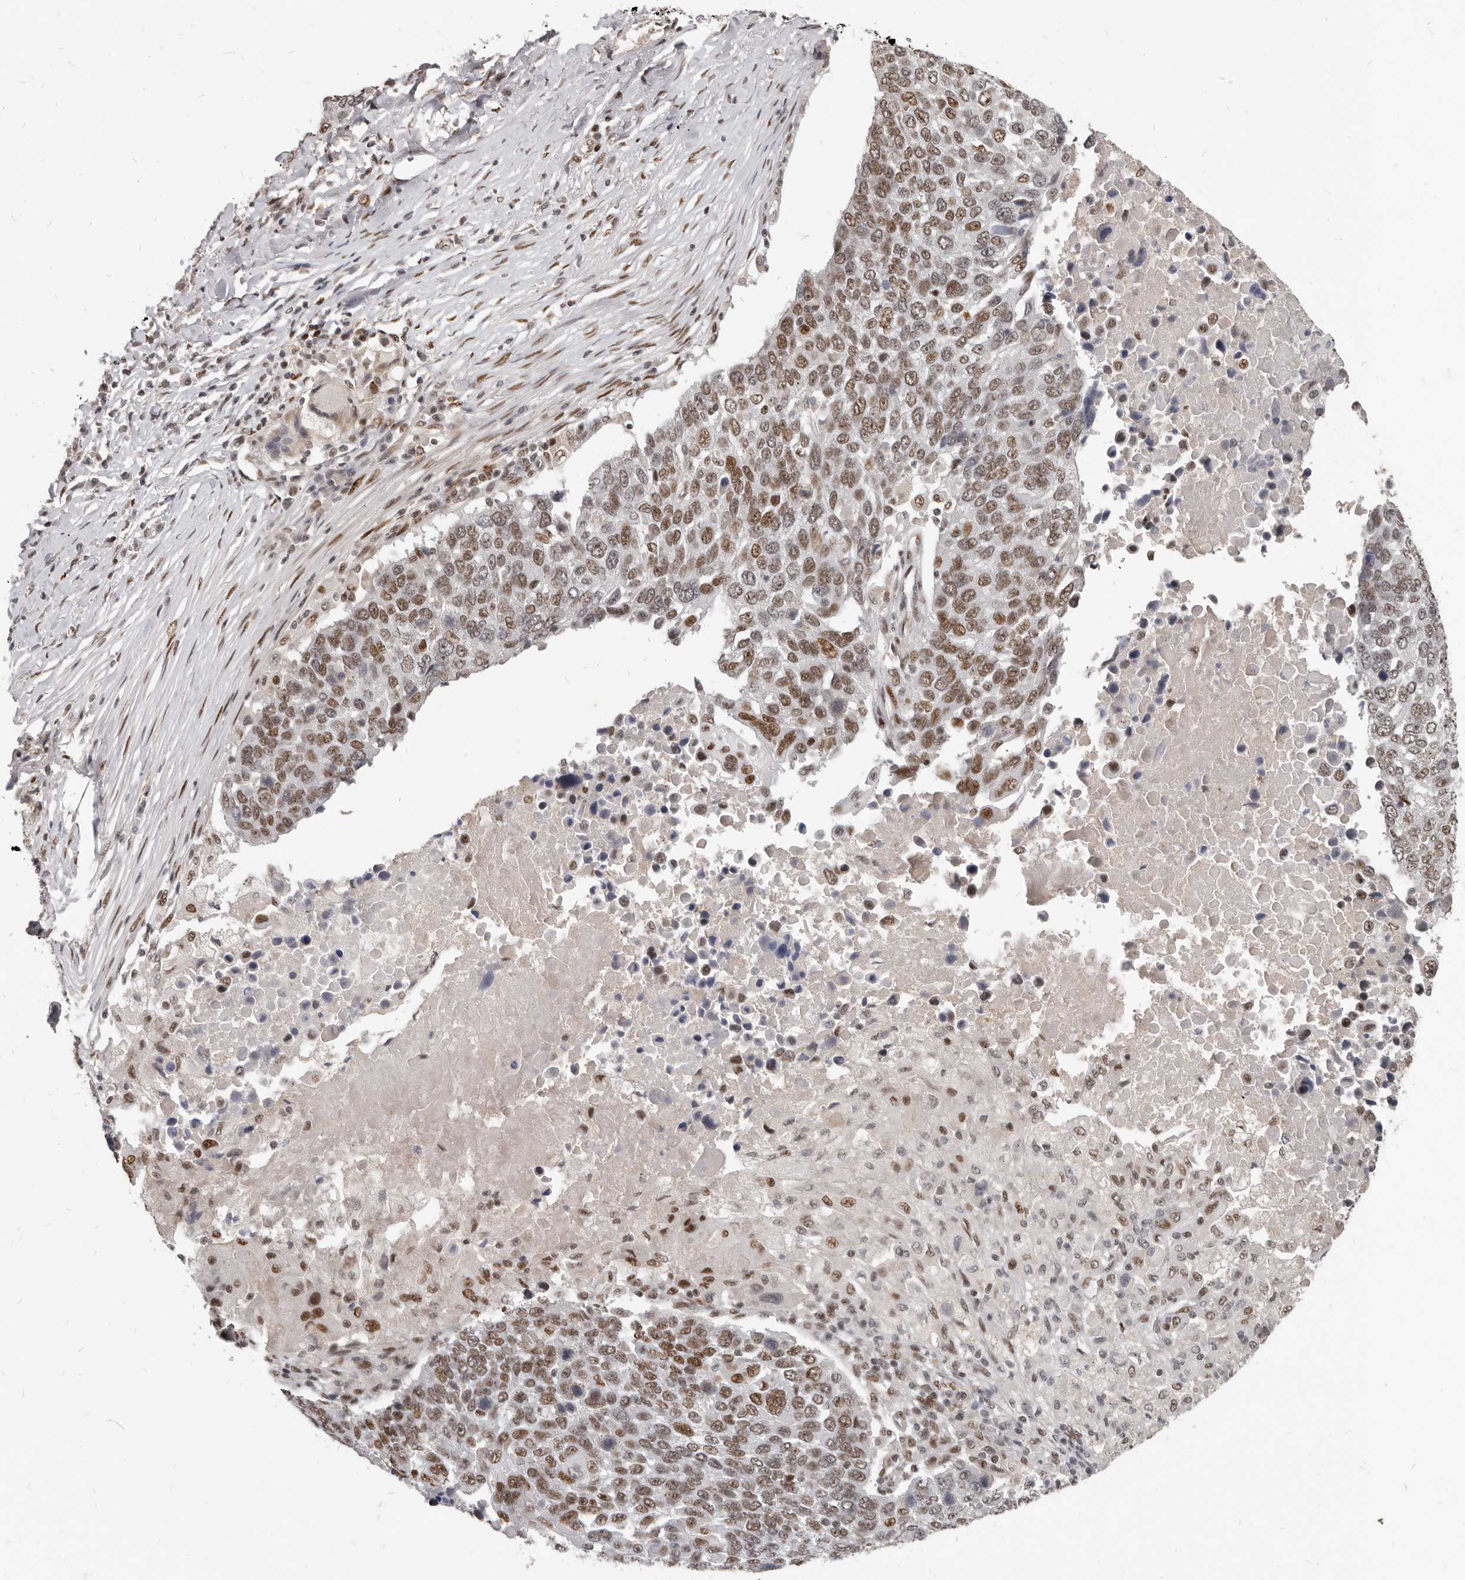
{"staining": {"intensity": "moderate", "quantity": "25%-75%", "location": "nuclear"}, "tissue": "lung cancer", "cell_type": "Tumor cells", "image_type": "cancer", "snomed": [{"axis": "morphology", "description": "Squamous cell carcinoma, NOS"}, {"axis": "topography", "description": "Lung"}], "caption": "Human lung cancer (squamous cell carcinoma) stained with a brown dye reveals moderate nuclear positive positivity in approximately 25%-75% of tumor cells.", "gene": "ATF5", "patient": {"sex": "male", "age": 66}}